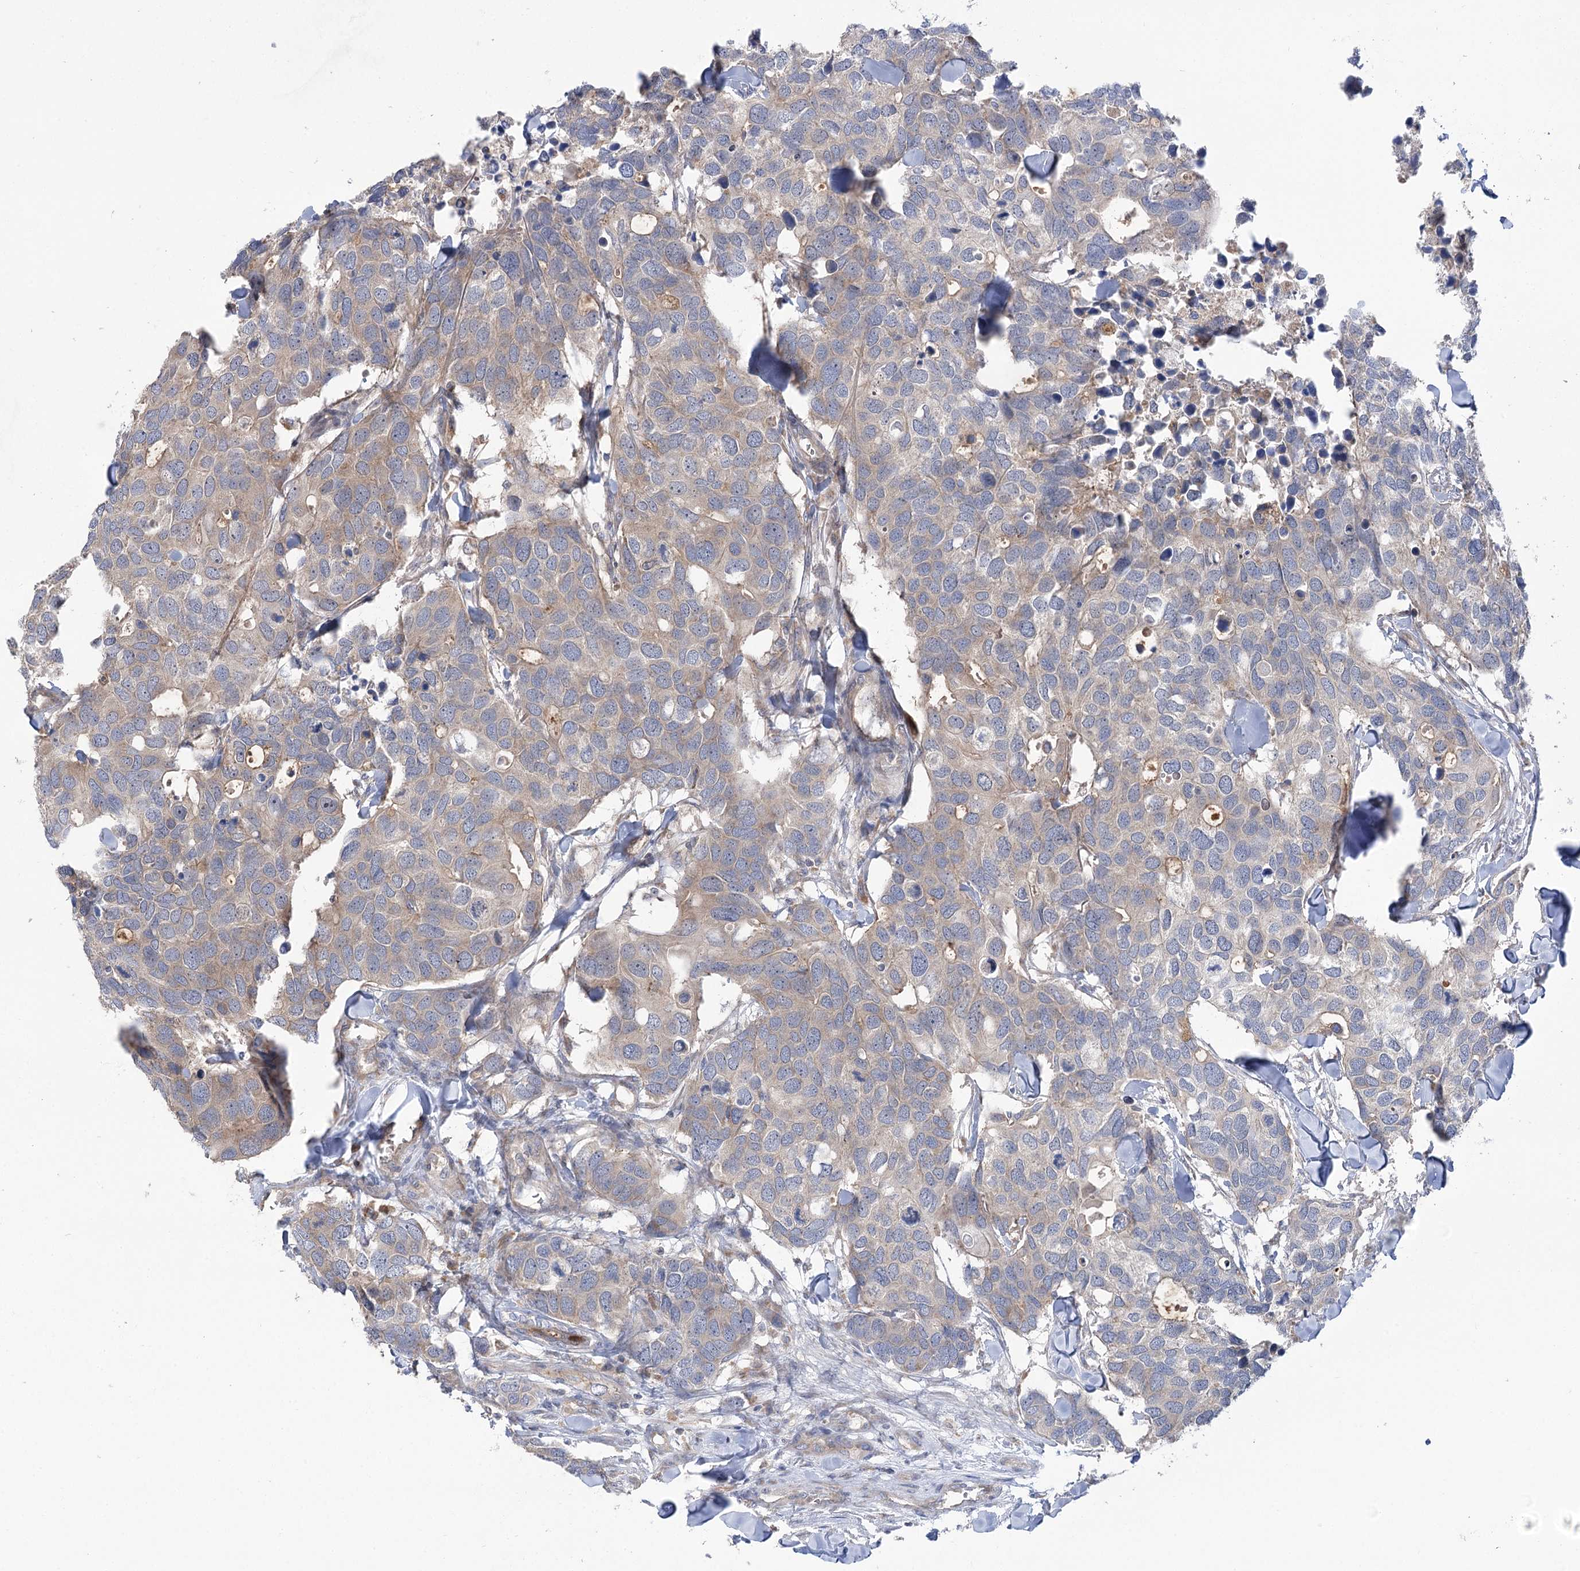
{"staining": {"intensity": "weak", "quantity": "25%-75%", "location": "cytoplasmic/membranous"}, "tissue": "breast cancer", "cell_type": "Tumor cells", "image_type": "cancer", "snomed": [{"axis": "morphology", "description": "Duct carcinoma"}, {"axis": "topography", "description": "Breast"}], "caption": "The micrograph demonstrates immunohistochemical staining of breast cancer (infiltrating ductal carcinoma). There is weak cytoplasmic/membranous staining is appreciated in approximately 25%-75% of tumor cells. Immunohistochemistry (ihc) stains the protein of interest in brown and the nuclei are stained blue.", "gene": "VPS37B", "patient": {"sex": "female", "age": 83}}